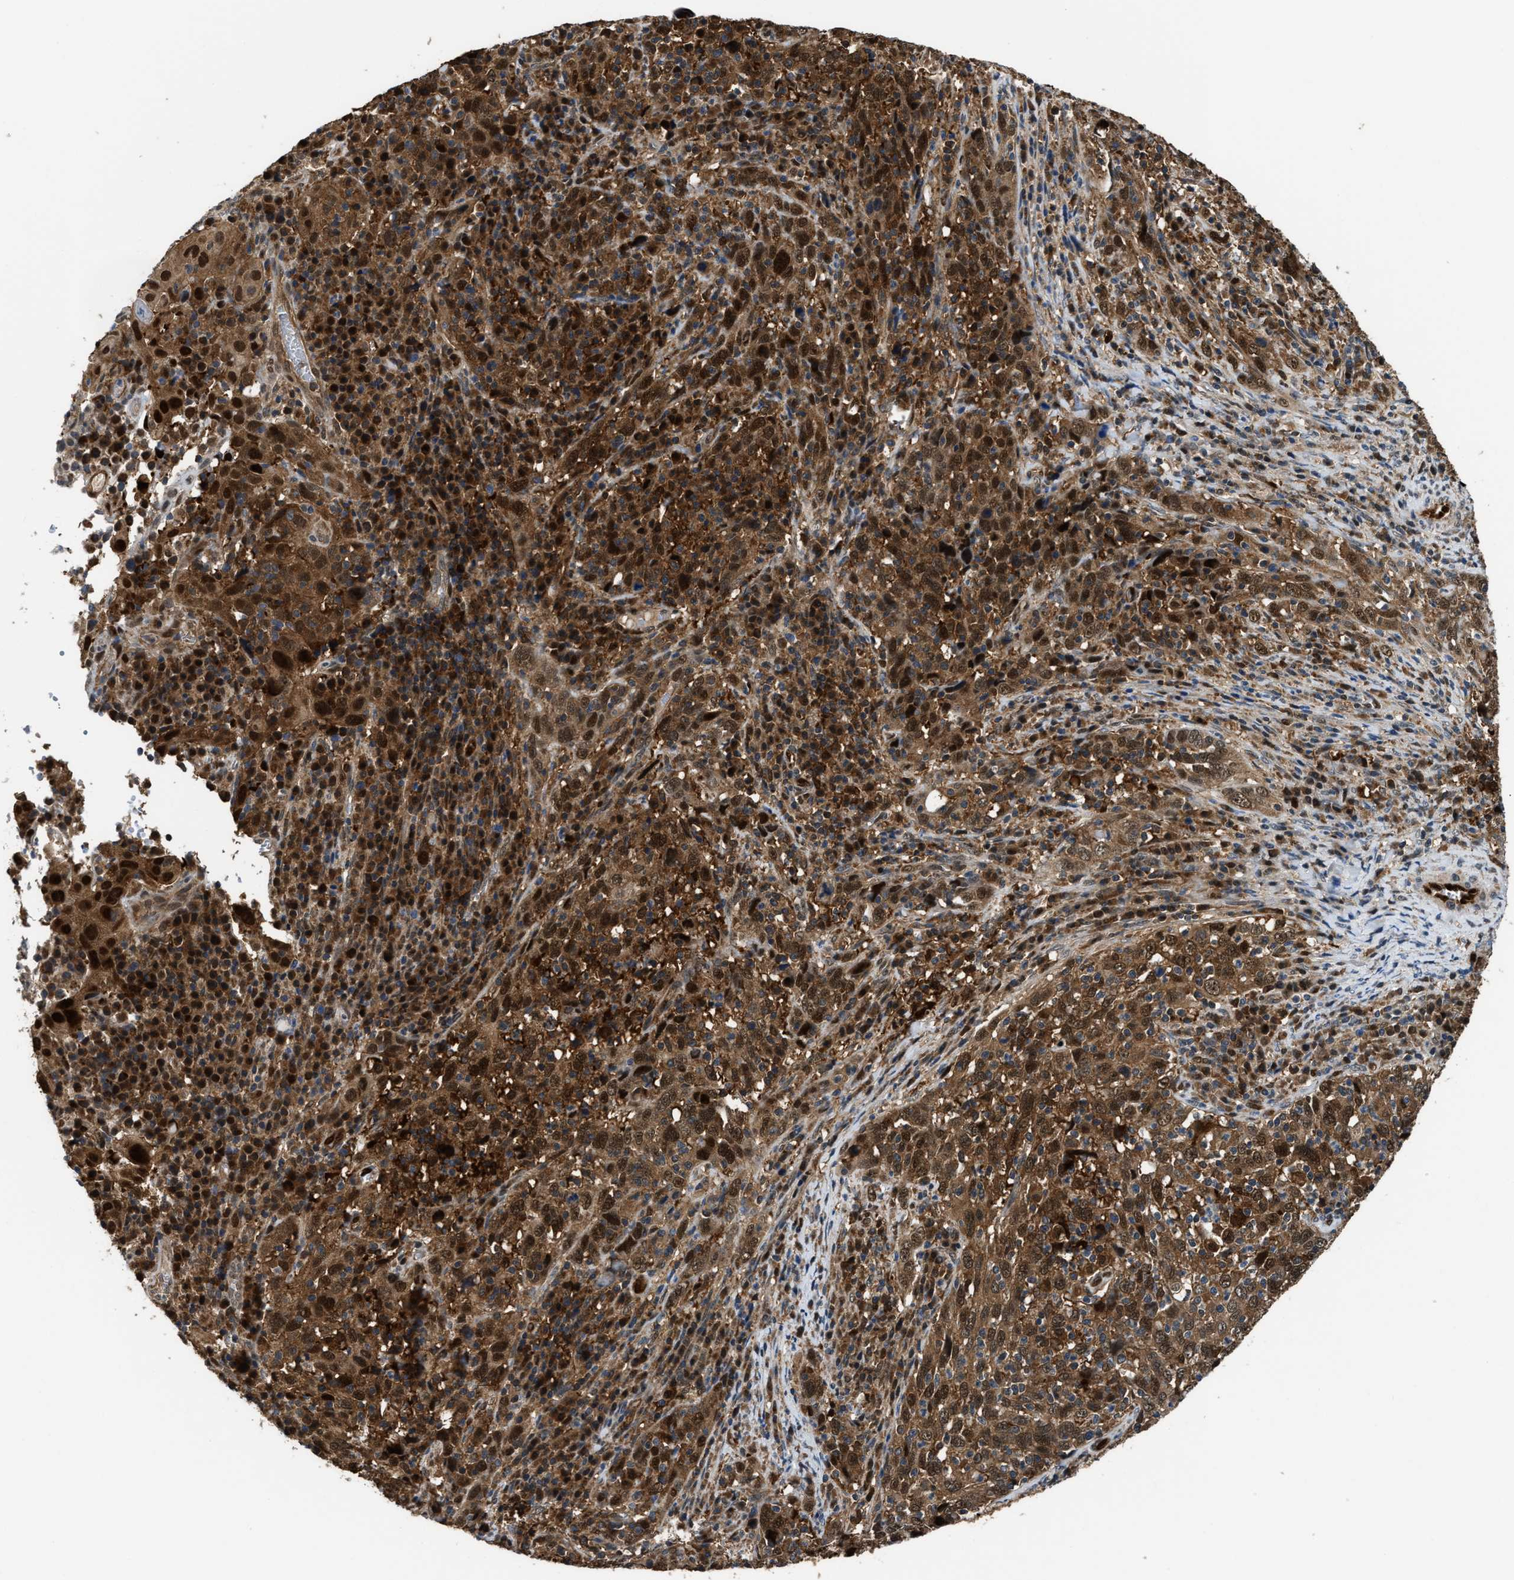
{"staining": {"intensity": "strong", "quantity": ">75%", "location": "cytoplasmic/membranous,nuclear"}, "tissue": "cervical cancer", "cell_type": "Tumor cells", "image_type": "cancer", "snomed": [{"axis": "morphology", "description": "Squamous cell carcinoma, NOS"}, {"axis": "topography", "description": "Cervix"}], "caption": "This micrograph reveals cervical squamous cell carcinoma stained with immunohistochemistry to label a protein in brown. The cytoplasmic/membranous and nuclear of tumor cells show strong positivity for the protein. Nuclei are counter-stained blue.", "gene": "PPA1", "patient": {"sex": "female", "age": 46}}